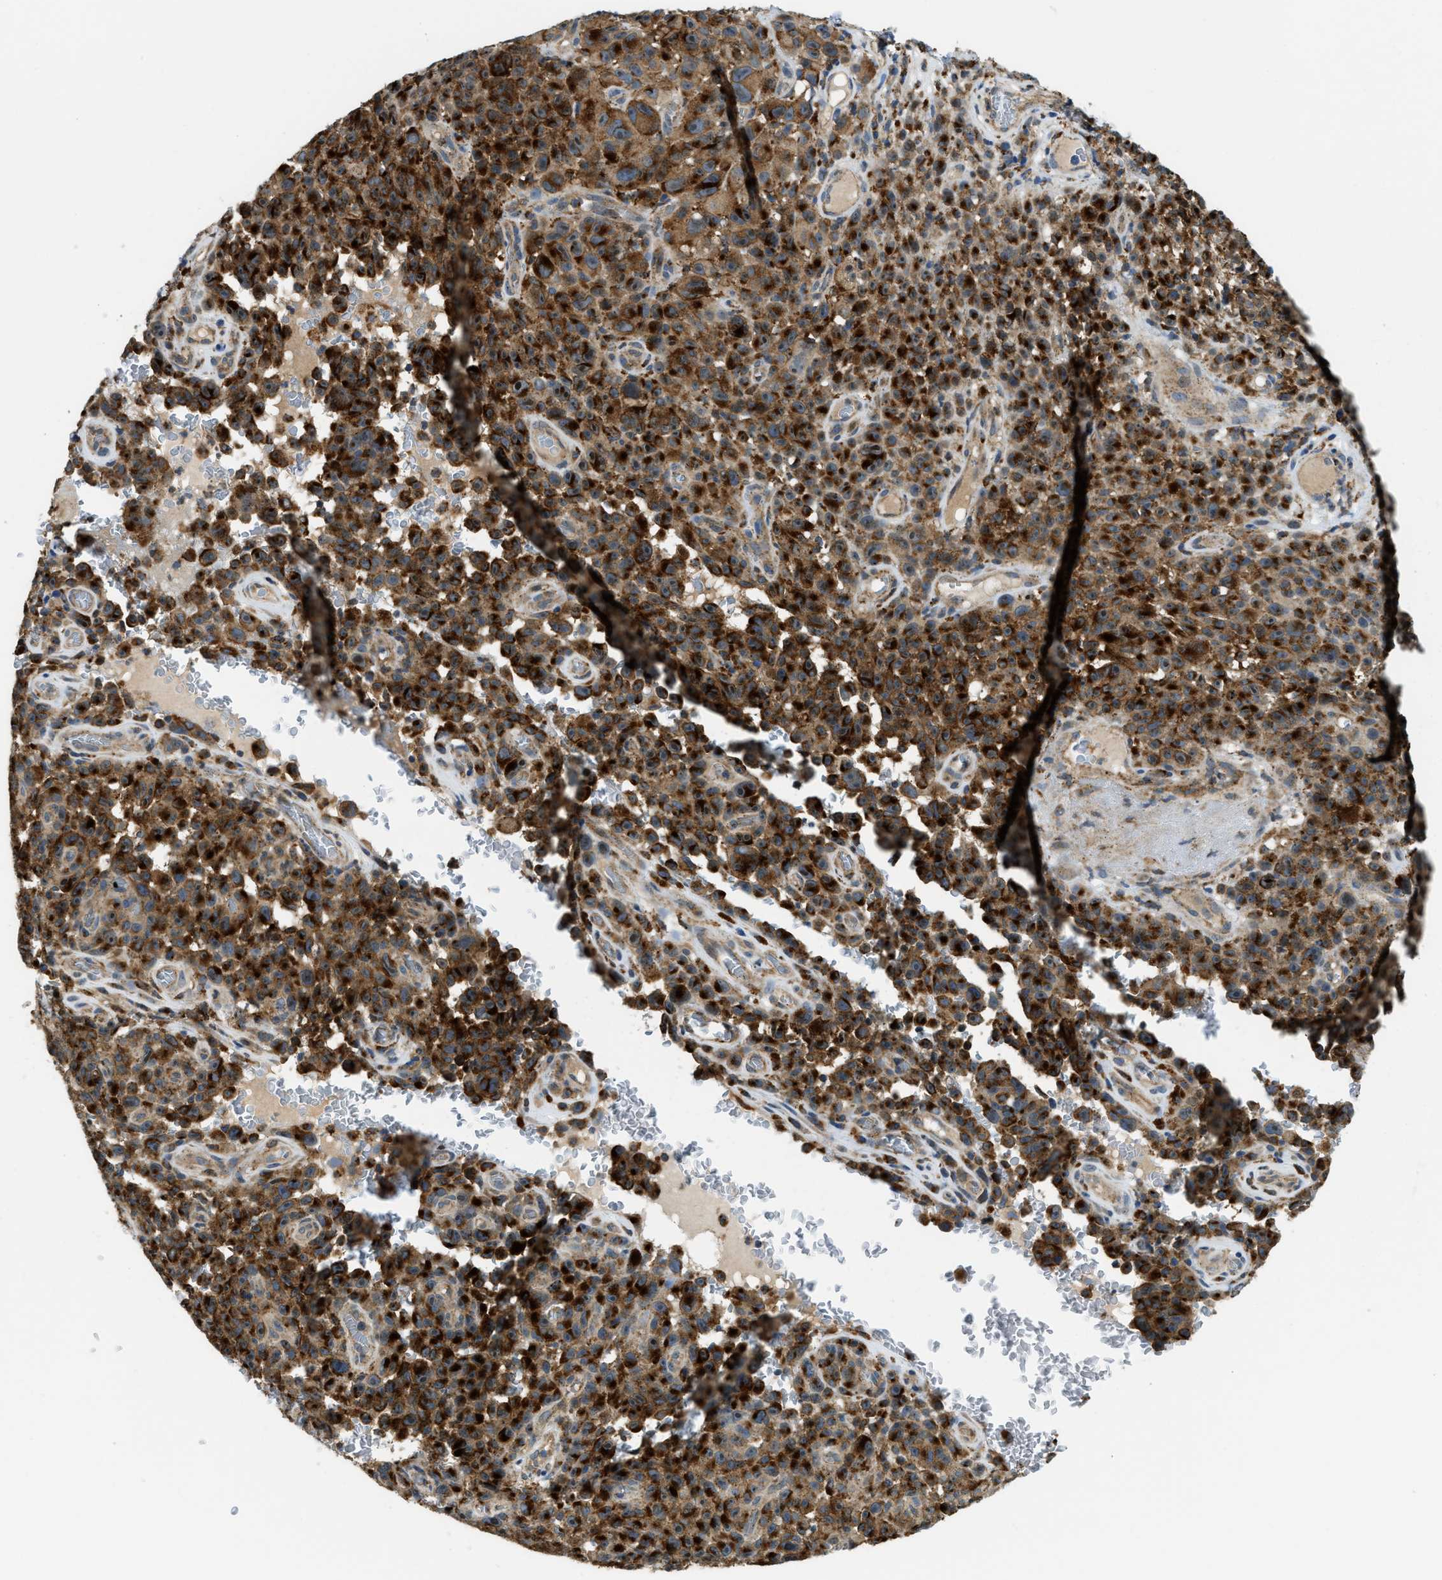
{"staining": {"intensity": "strong", "quantity": ">75%", "location": "cytoplasmic/membranous"}, "tissue": "melanoma", "cell_type": "Tumor cells", "image_type": "cancer", "snomed": [{"axis": "morphology", "description": "Malignant melanoma, NOS"}, {"axis": "topography", "description": "Skin"}], "caption": "Immunohistochemistry micrograph of human melanoma stained for a protein (brown), which reveals high levels of strong cytoplasmic/membranous staining in about >75% of tumor cells.", "gene": "STARD3NL", "patient": {"sex": "female", "age": 82}}